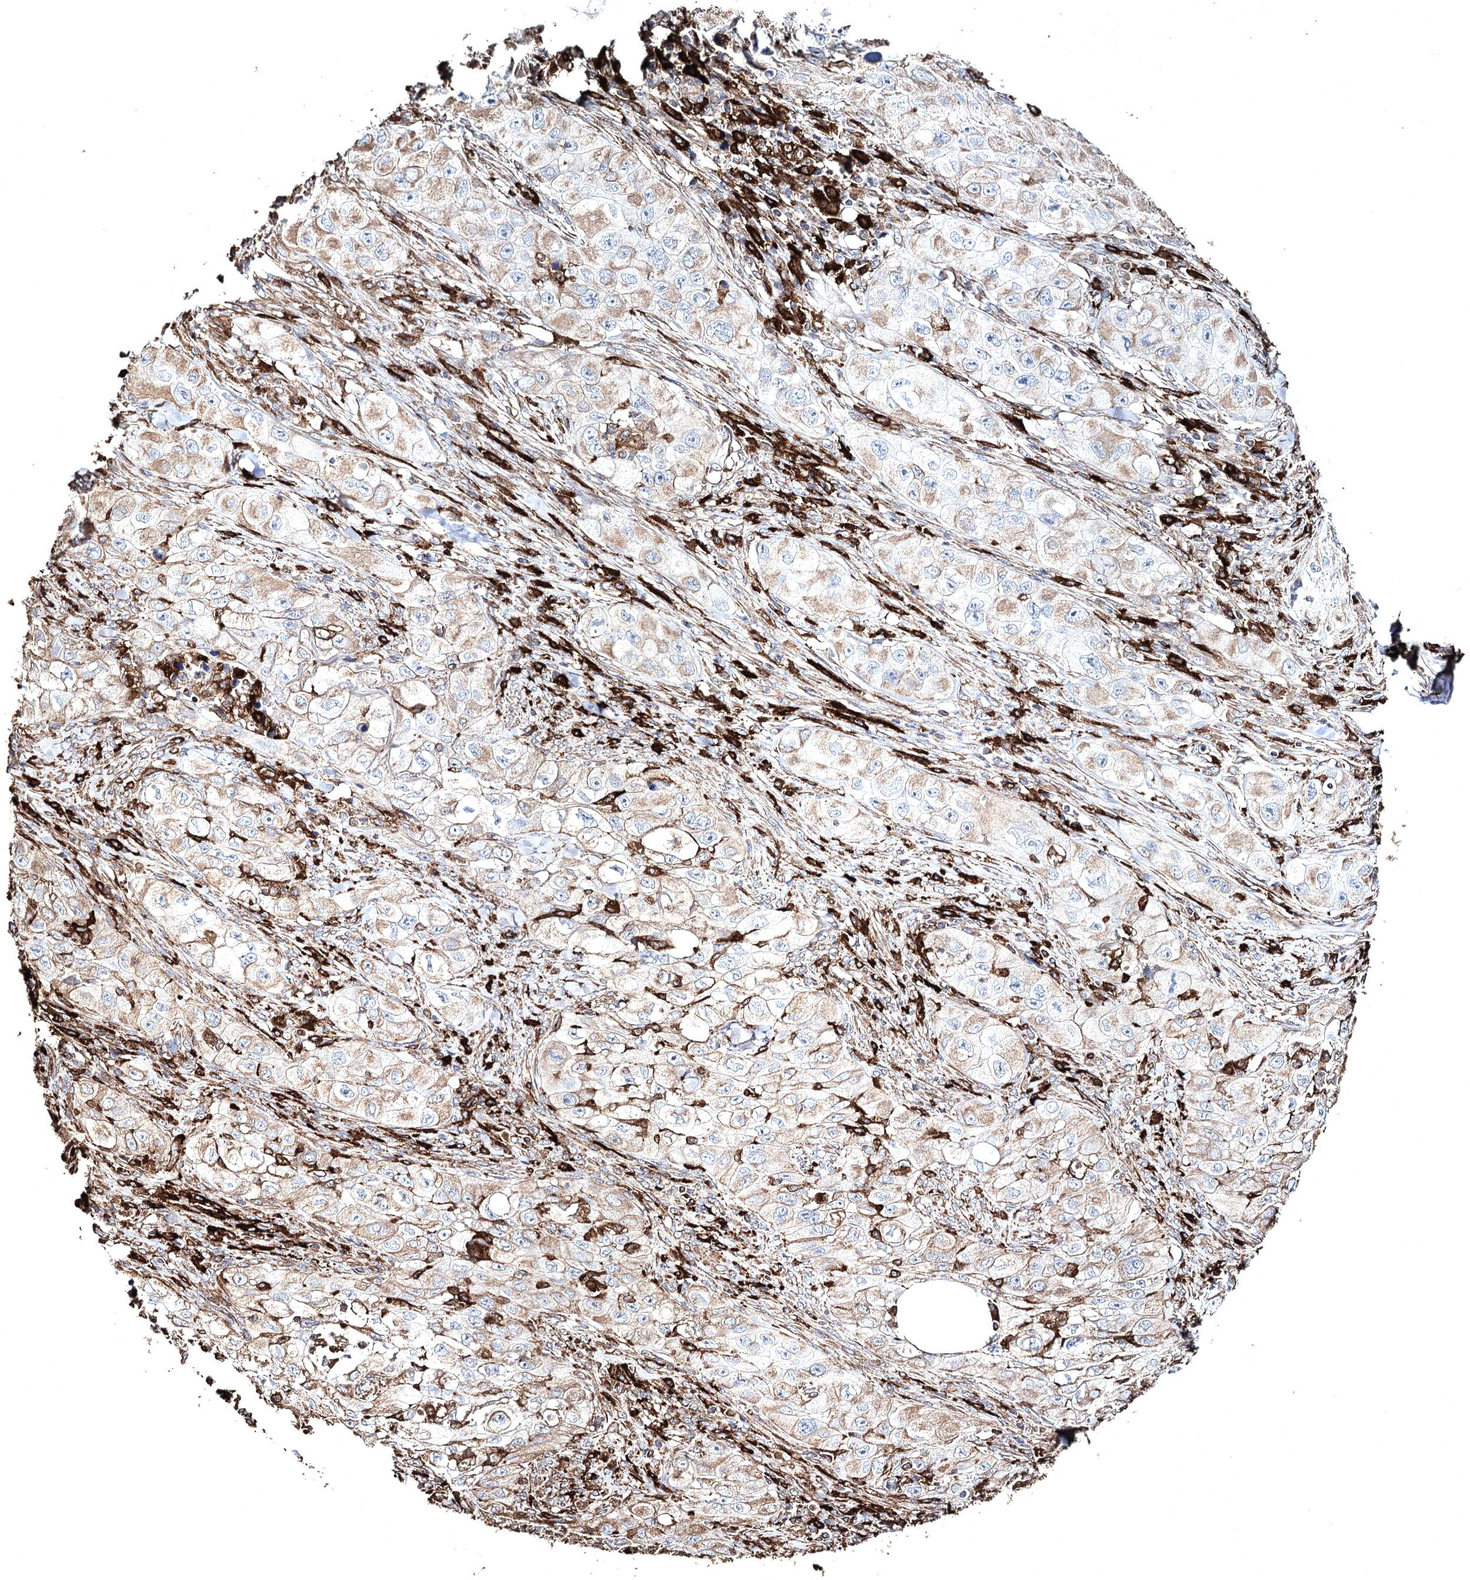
{"staining": {"intensity": "weak", "quantity": "25%-75%", "location": "cytoplasmic/membranous"}, "tissue": "skin cancer", "cell_type": "Tumor cells", "image_type": "cancer", "snomed": [{"axis": "morphology", "description": "Squamous cell carcinoma, NOS"}, {"axis": "topography", "description": "Skin"}, {"axis": "topography", "description": "Subcutis"}], "caption": "Immunohistochemistry histopathology image of human skin squamous cell carcinoma stained for a protein (brown), which demonstrates low levels of weak cytoplasmic/membranous staining in approximately 25%-75% of tumor cells.", "gene": "CLEC4M", "patient": {"sex": "male", "age": 73}}